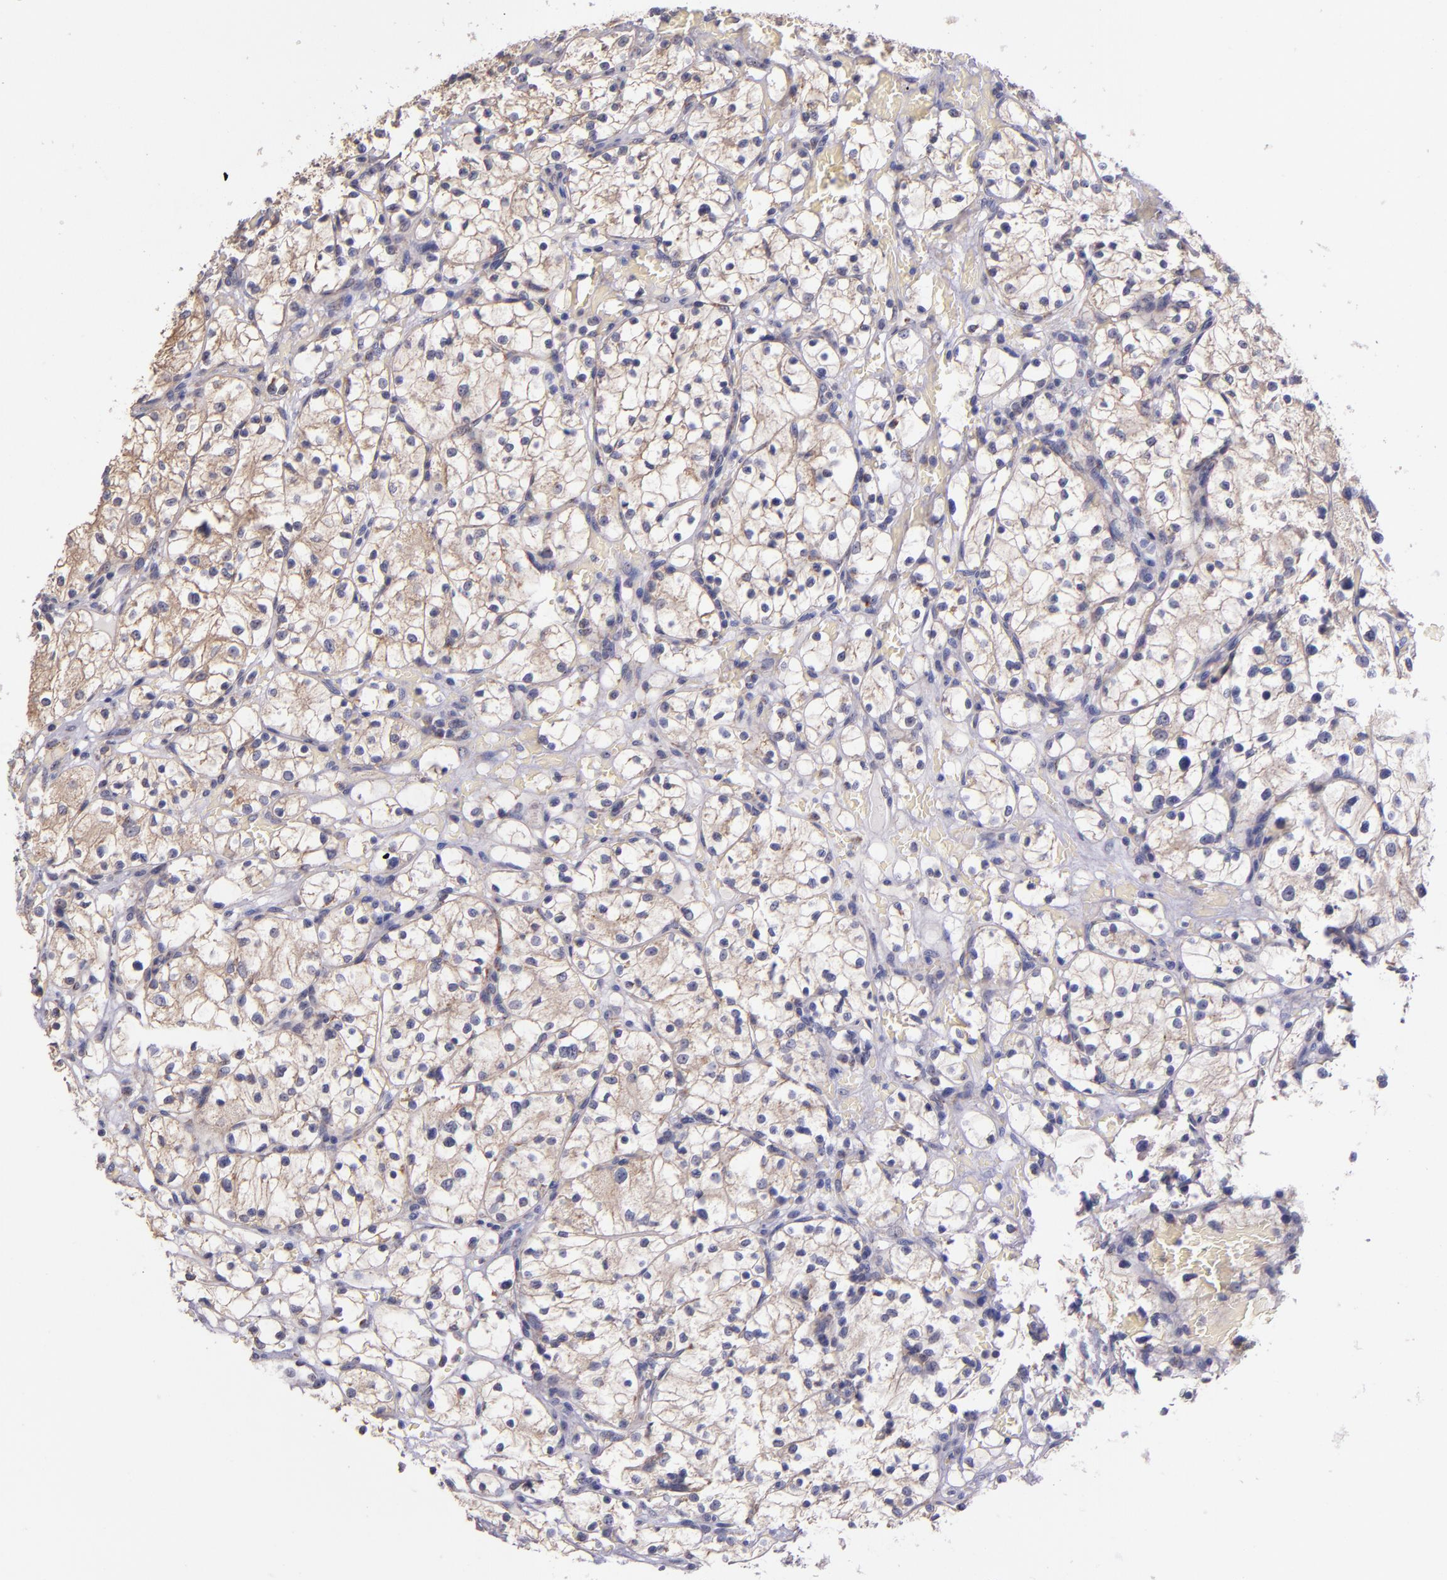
{"staining": {"intensity": "weak", "quantity": "25%-75%", "location": "cytoplasmic/membranous"}, "tissue": "renal cancer", "cell_type": "Tumor cells", "image_type": "cancer", "snomed": [{"axis": "morphology", "description": "Adenocarcinoma, NOS"}, {"axis": "topography", "description": "Kidney"}], "caption": "This photomicrograph displays immunohistochemistry staining of human adenocarcinoma (renal), with low weak cytoplasmic/membranous expression in approximately 25%-75% of tumor cells.", "gene": "SHC1", "patient": {"sex": "female", "age": 60}}